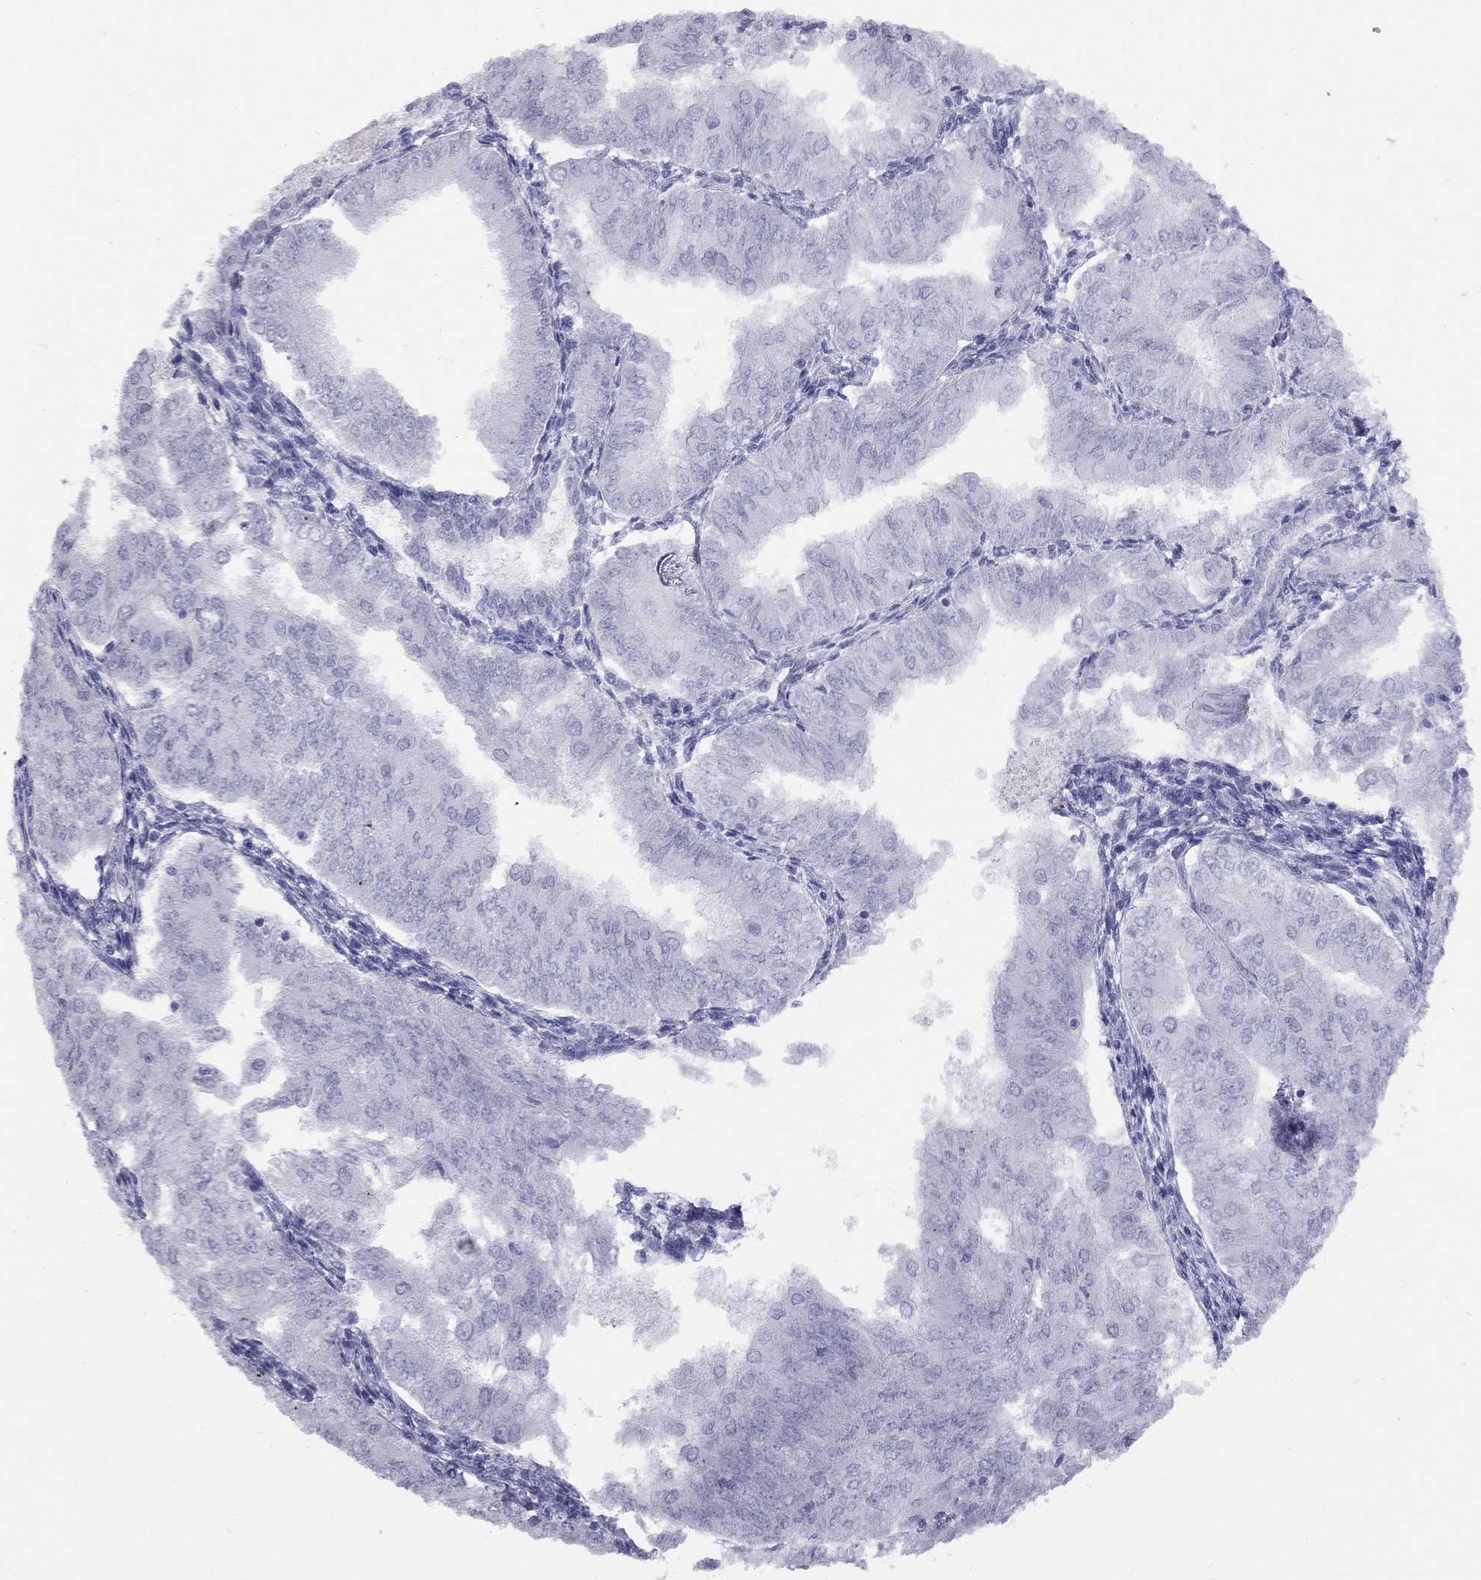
{"staining": {"intensity": "negative", "quantity": "none", "location": "none"}, "tissue": "endometrial cancer", "cell_type": "Tumor cells", "image_type": "cancer", "snomed": [{"axis": "morphology", "description": "Adenocarcinoma, NOS"}, {"axis": "topography", "description": "Endometrium"}], "caption": "The IHC micrograph has no significant expression in tumor cells of endometrial cancer tissue.", "gene": "LYAR", "patient": {"sex": "female", "age": 53}}